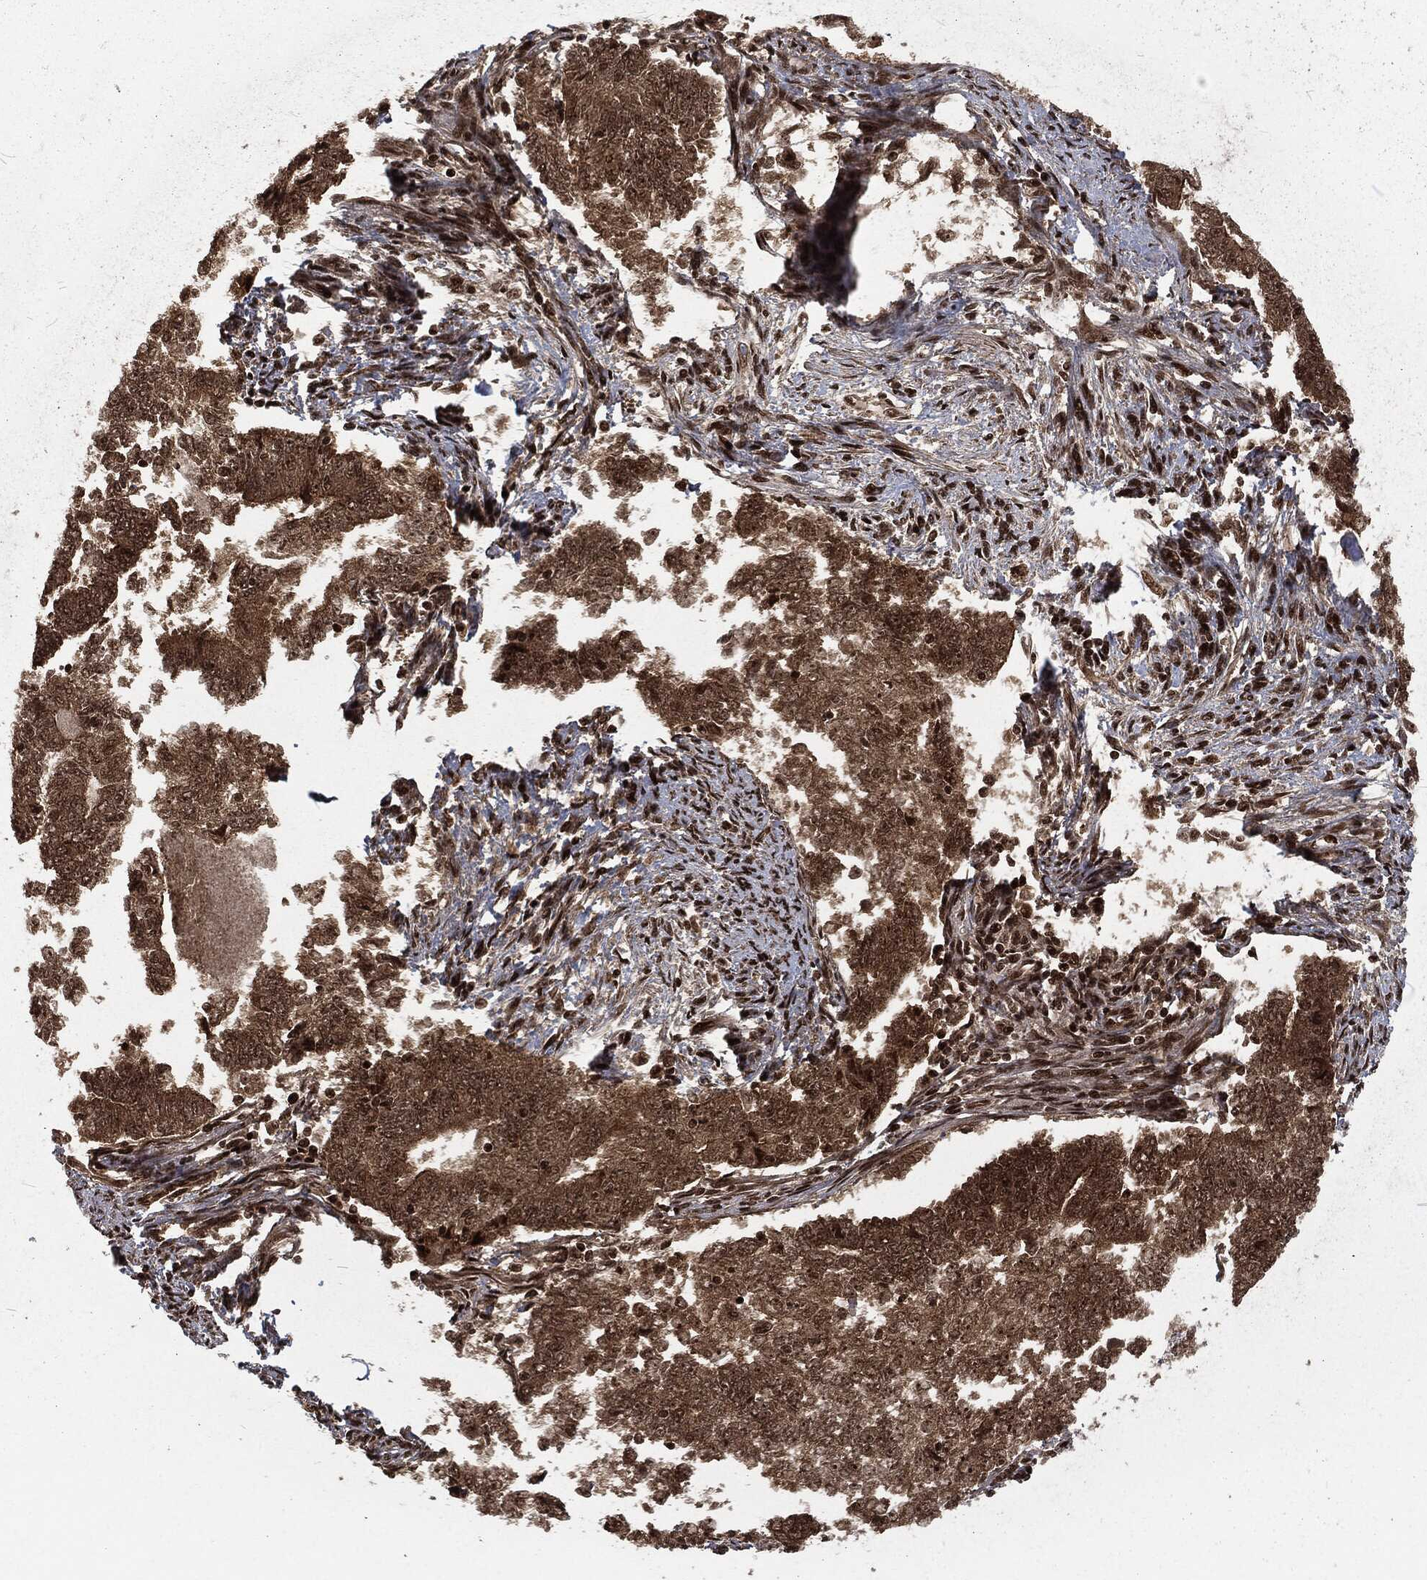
{"staining": {"intensity": "moderate", "quantity": ">75%", "location": "cytoplasmic/membranous,nuclear"}, "tissue": "endometrial cancer", "cell_type": "Tumor cells", "image_type": "cancer", "snomed": [{"axis": "morphology", "description": "Adenocarcinoma, NOS"}, {"axis": "topography", "description": "Endometrium"}], "caption": "Protein analysis of endometrial adenocarcinoma tissue shows moderate cytoplasmic/membranous and nuclear positivity in about >75% of tumor cells.", "gene": "NGRN", "patient": {"sex": "female", "age": 65}}